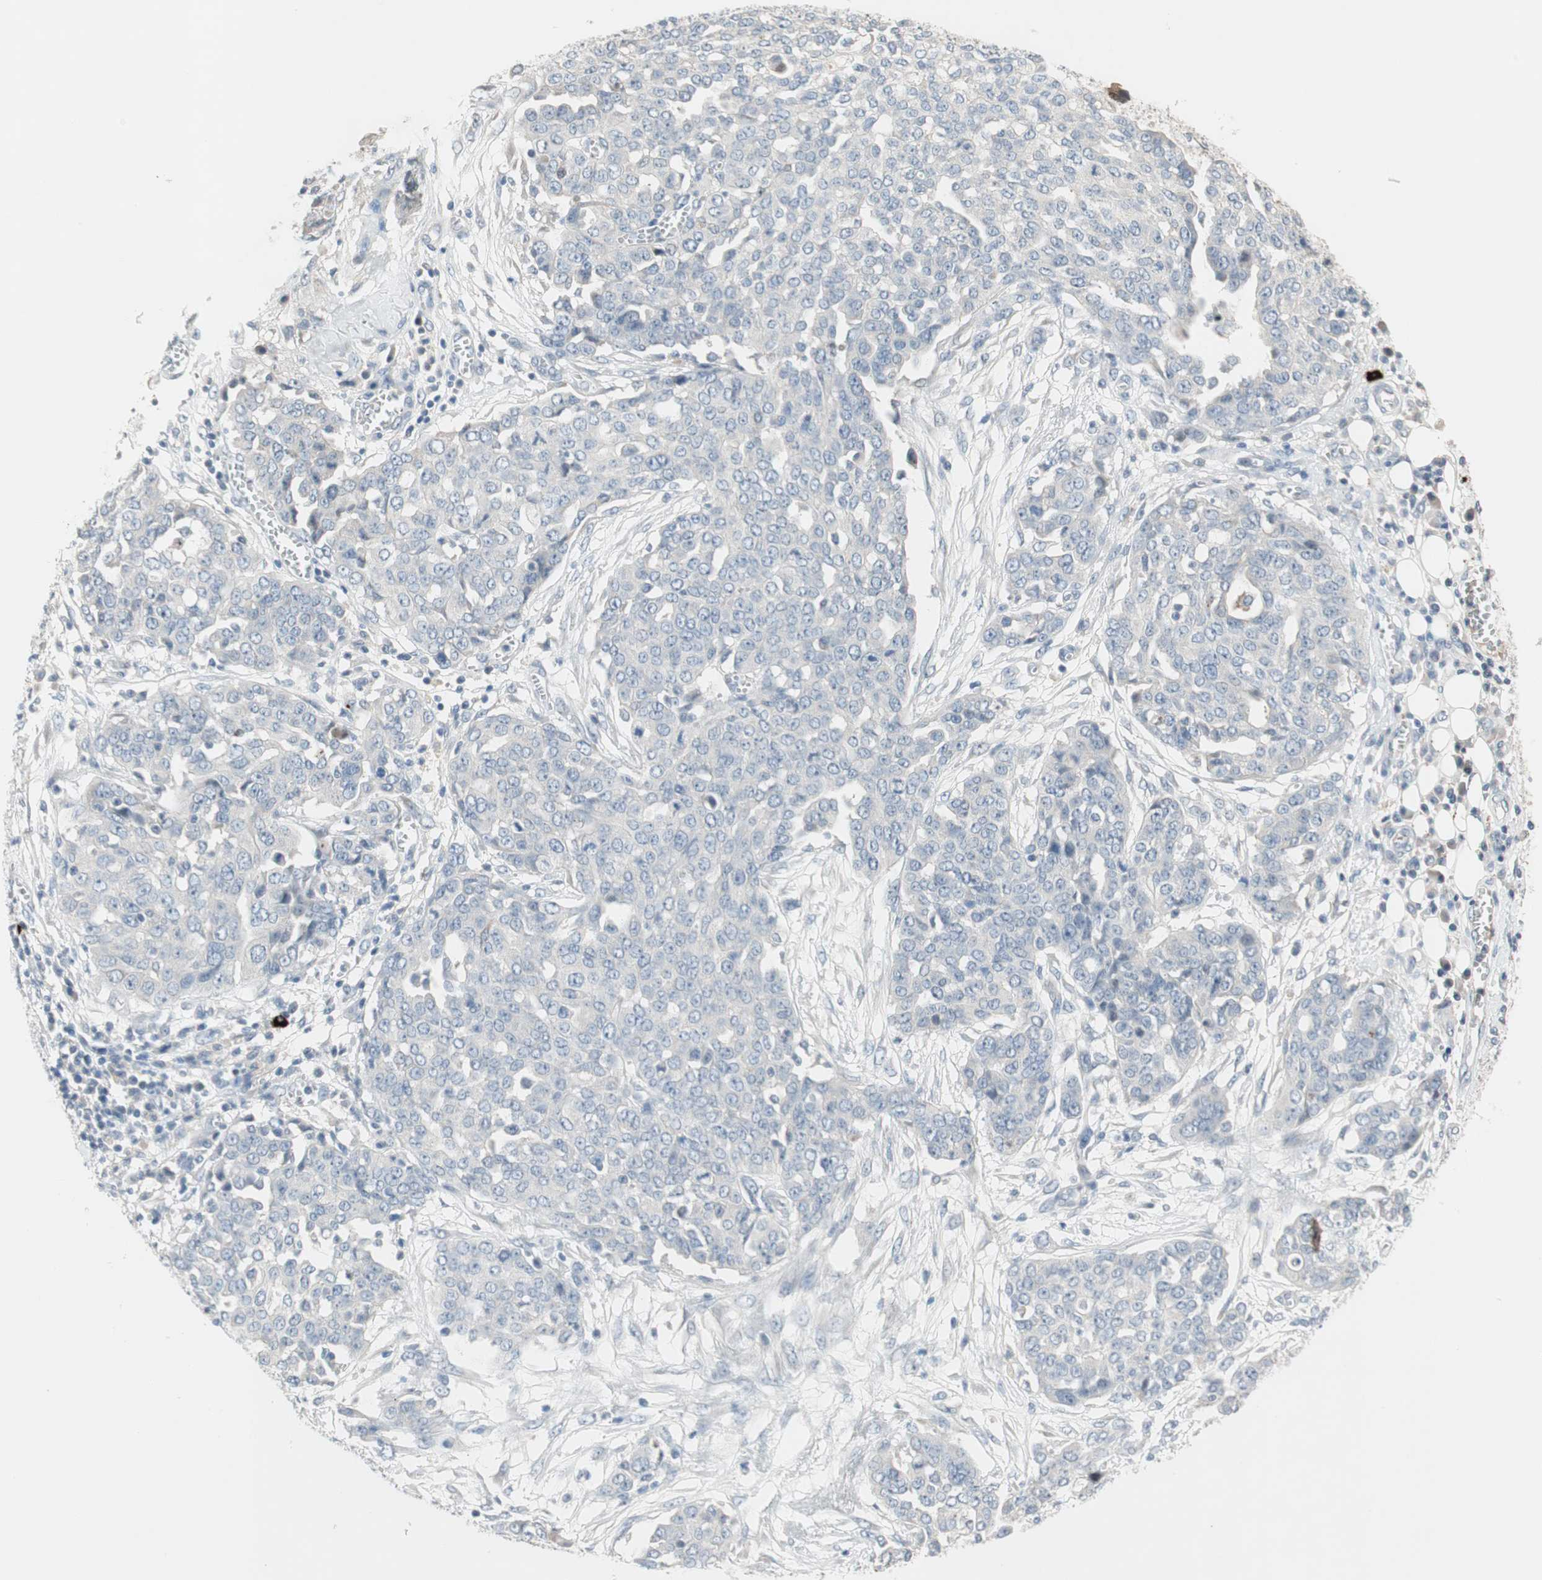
{"staining": {"intensity": "negative", "quantity": "none", "location": "none"}, "tissue": "ovarian cancer", "cell_type": "Tumor cells", "image_type": "cancer", "snomed": [{"axis": "morphology", "description": "Cystadenocarcinoma, serous, NOS"}, {"axis": "topography", "description": "Soft tissue"}, {"axis": "topography", "description": "Ovary"}], "caption": "Human serous cystadenocarcinoma (ovarian) stained for a protein using immunohistochemistry demonstrates no staining in tumor cells.", "gene": "PDZK1", "patient": {"sex": "female", "age": 57}}